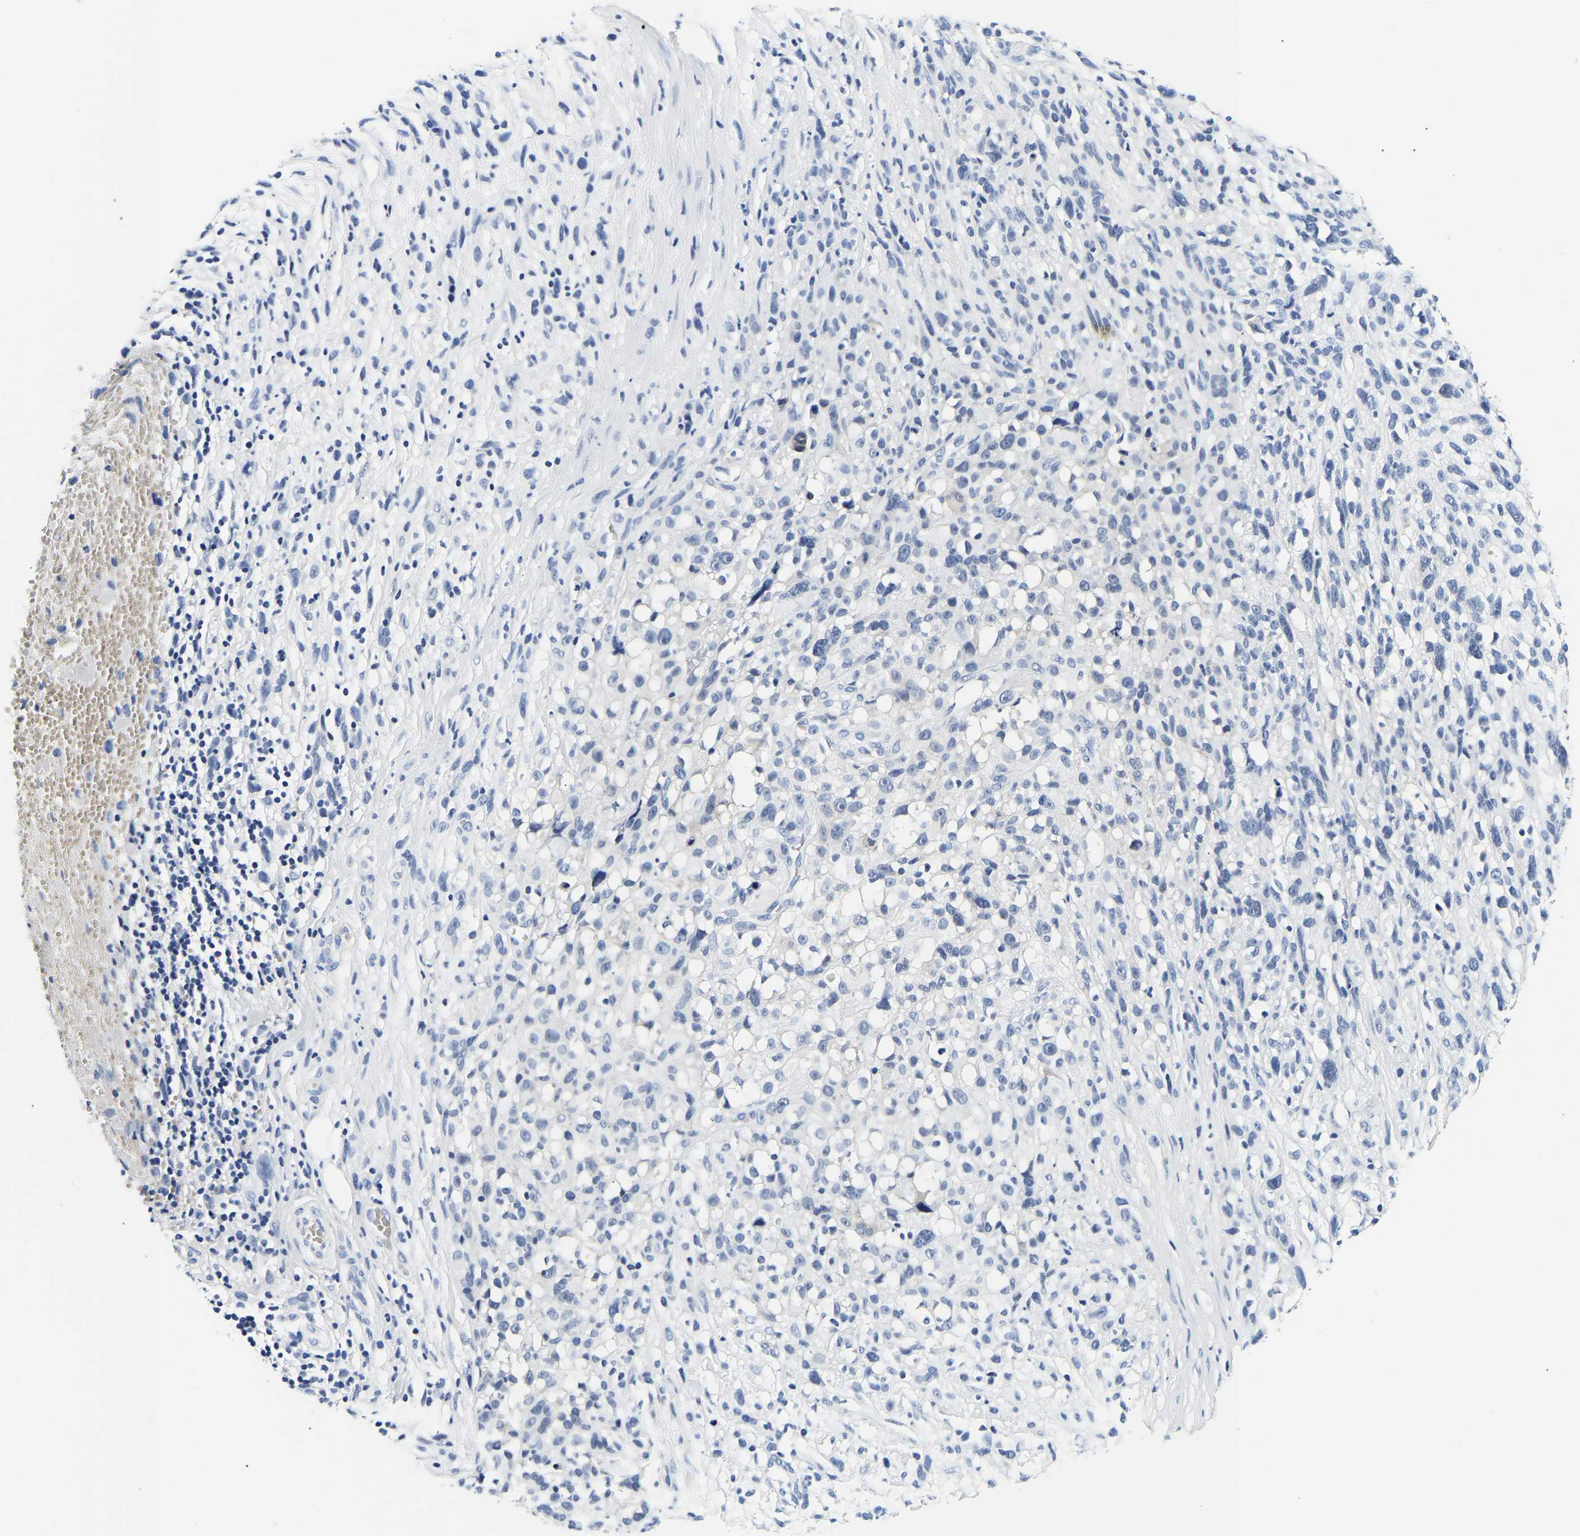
{"staining": {"intensity": "negative", "quantity": "none", "location": "none"}, "tissue": "melanoma", "cell_type": "Tumor cells", "image_type": "cancer", "snomed": [{"axis": "morphology", "description": "Malignant melanoma, NOS"}, {"axis": "topography", "description": "Skin"}], "caption": "This is an immunohistochemistry (IHC) image of malignant melanoma. There is no staining in tumor cells.", "gene": "UCHL3", "patient": {"sex": "female", "age": 55}}